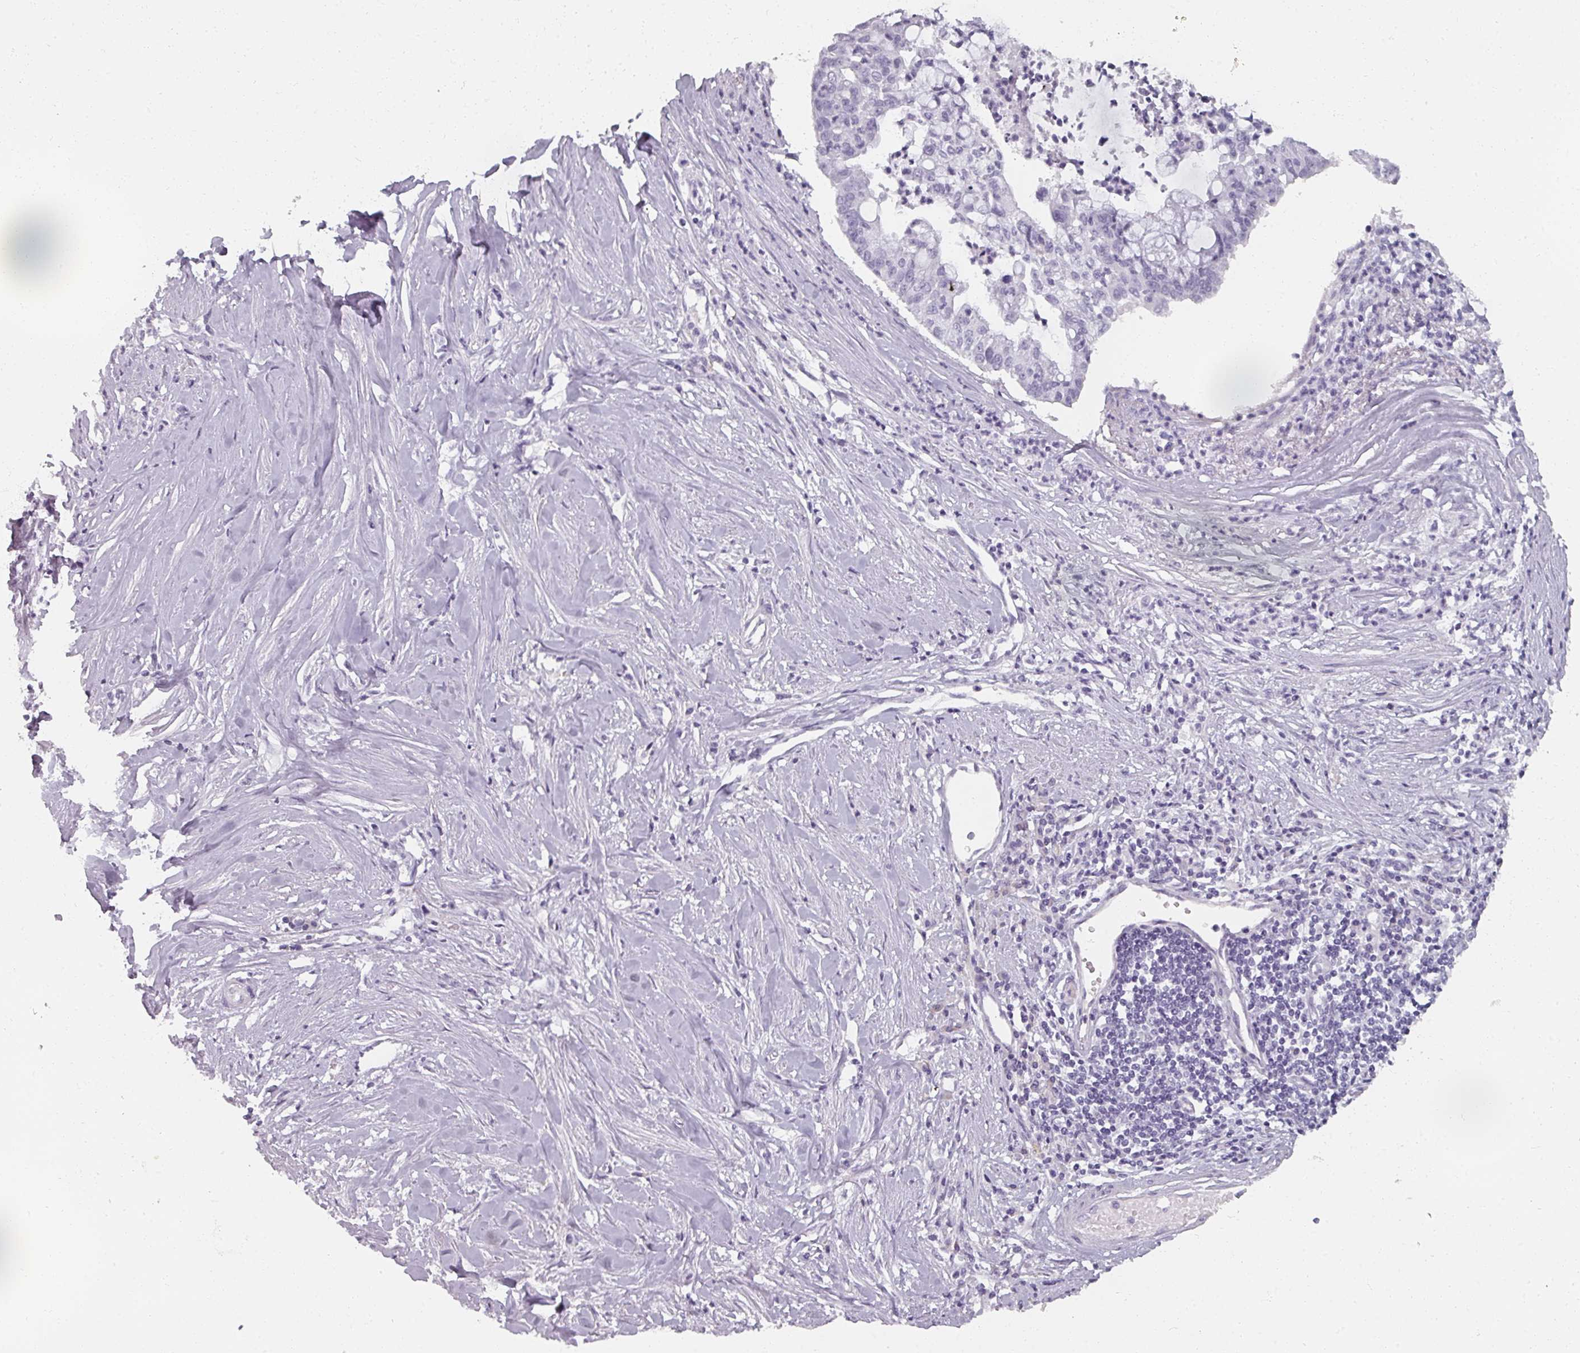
{"staining": {"intensity": "negative", "quantity": "none", "location": "none"}, "tissue": "pancreatic cancer", "cell_type": "Tumor cells", "image_type": "cancer", "snomed": [{"axis": "morphology", "description": "Adenocarcinoma, NOS"}, {"axis": "topography", "description": "Pancreas"}], "caption": "Tumor cells are negative for protein expression in human pancreatic cancer (adenocarcinoma). Nuclei are stained in blue.", "gene": "REG3G", "patient": {"sex": "male", "age": 73}}